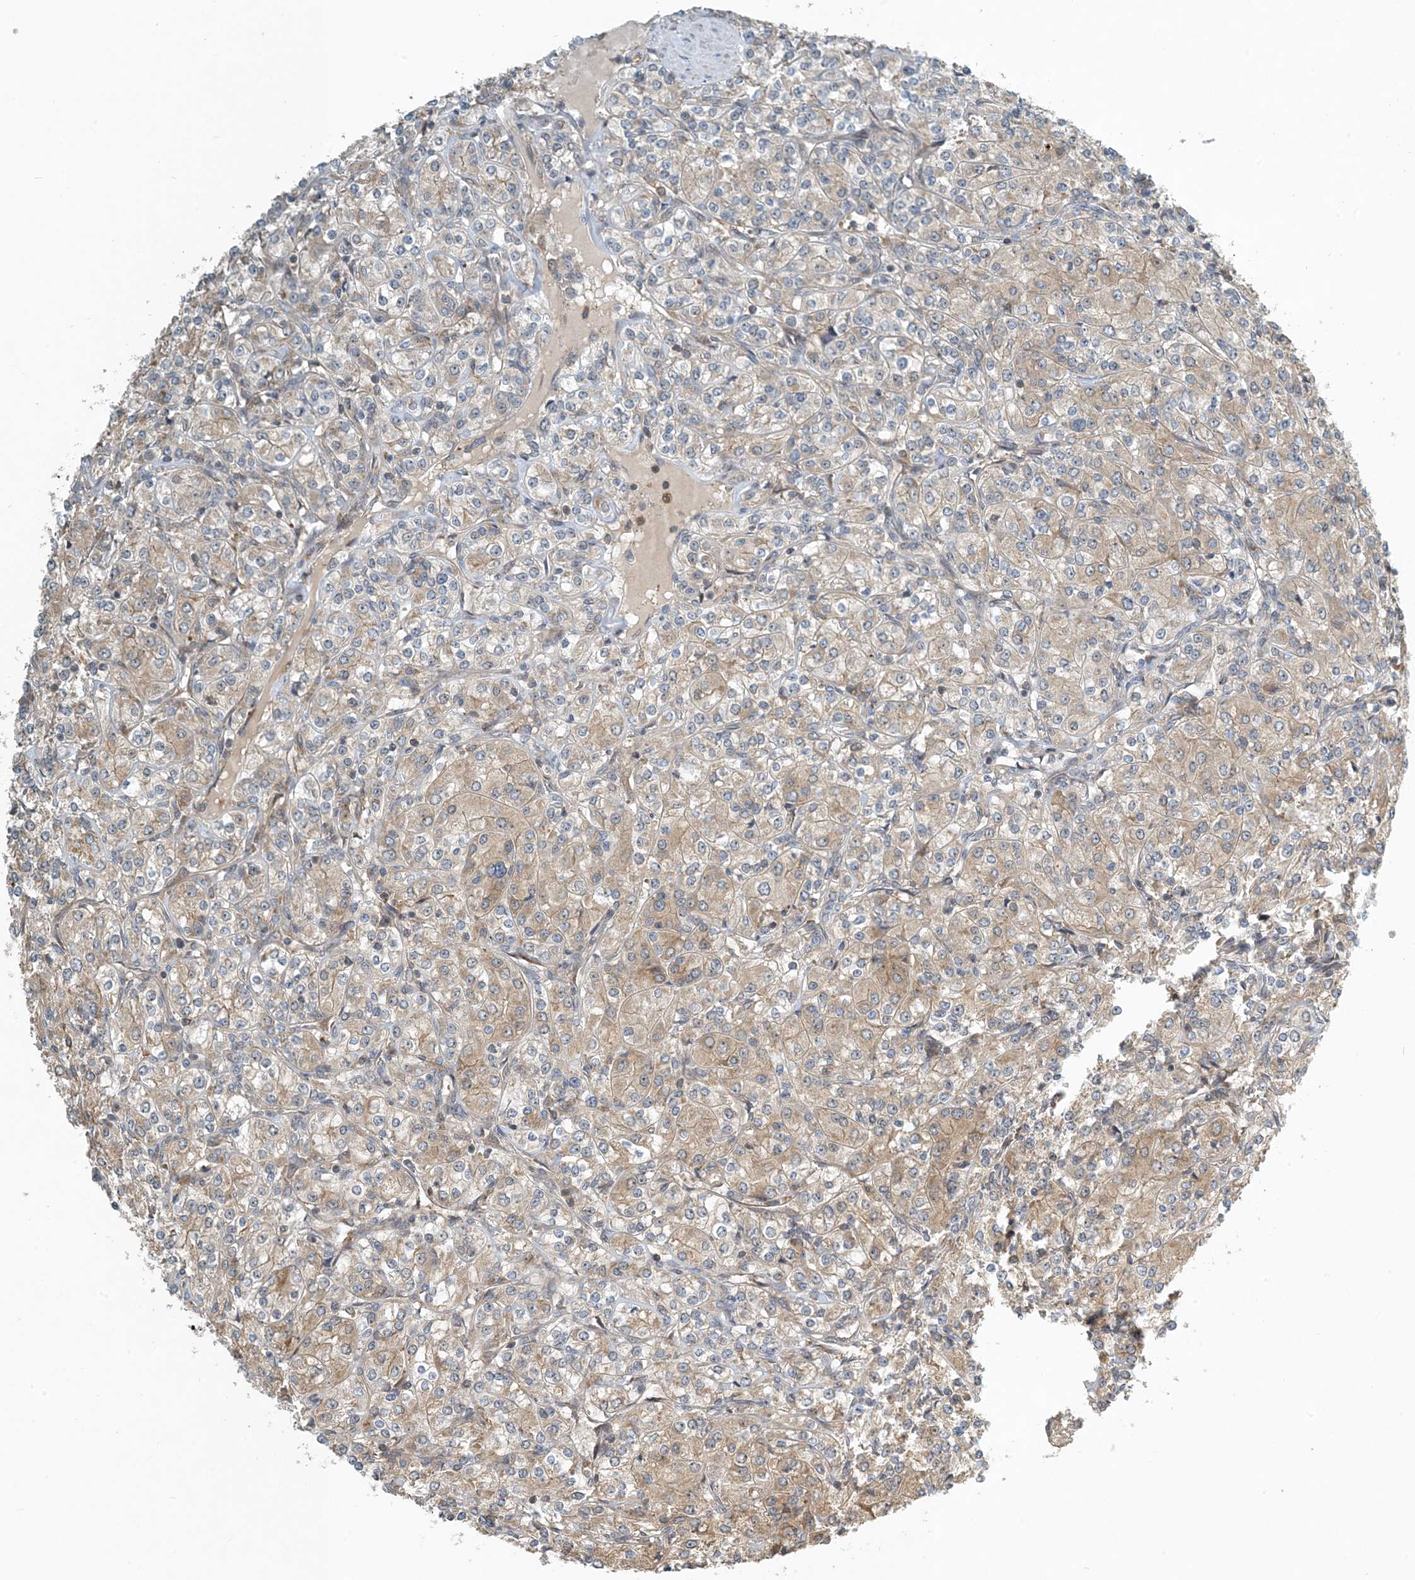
{"staining": {"intensity": "weak", "quantity": "25%-75%", "location": "cytoplasmic/membranous"}, "tissue": "renal cancer", "cell_type": "Tumor cells", "image_type": "cancer", "snomed": [{"axis": "morphology", "description": "Adenocarcinoma, NOS"}, {"axis": "topography", "description": "Kidney"}], "caption": "Renal cancer (adenocarcinoma) stained with a brown dye shows weak cytoplasmic/membranous positive expression in approximately 25%-75% of tumor cells.", "gene": "ZBTB3", "patient": {"sex": "male", "age": 77}}